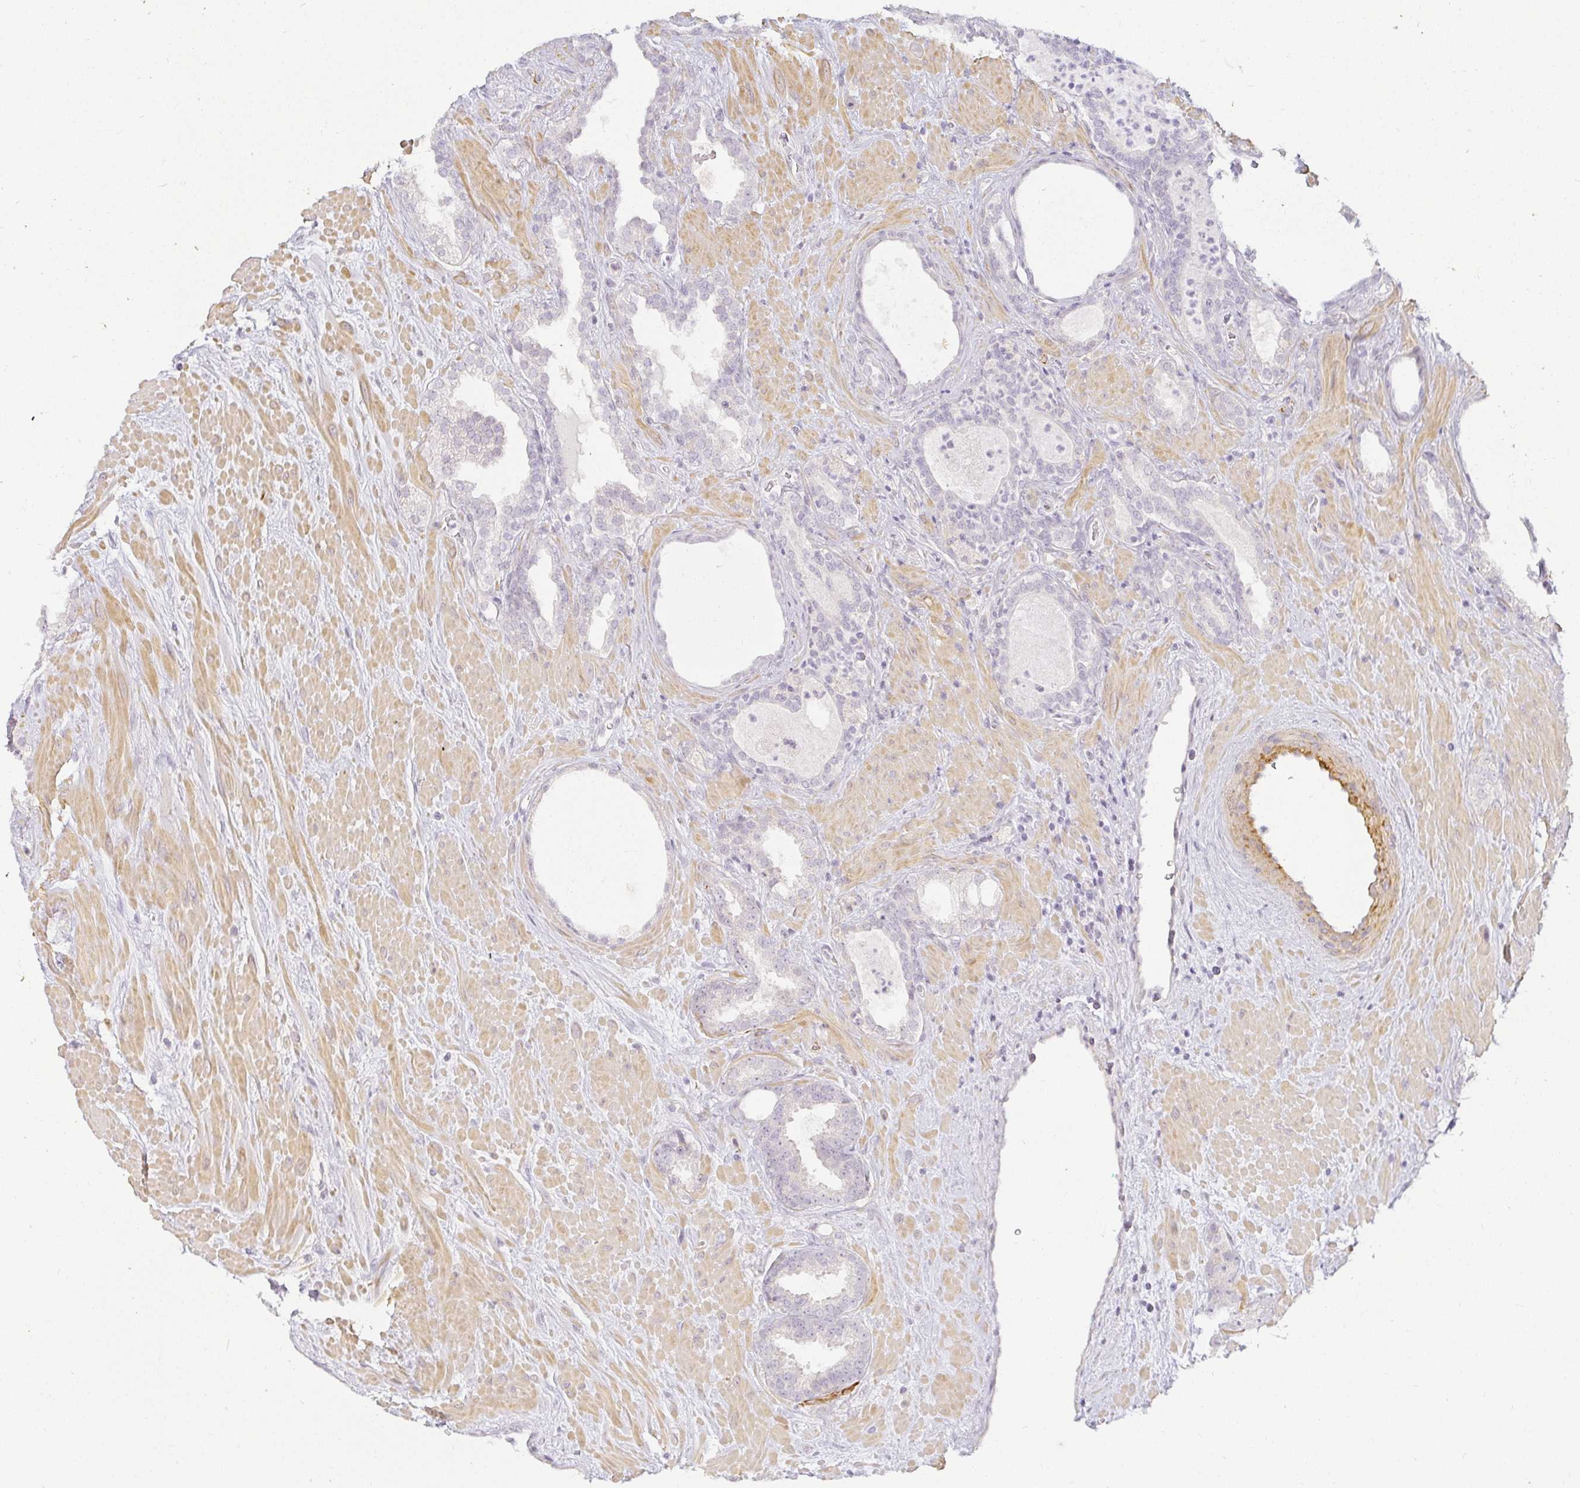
{"staining": {"intensity": "negative", "quantity": "none", "location": "none"}, "tissue": "prostate cancer", "cell_type": "Tumor cells", "image_type": "cancer", "snomed": [{"axis": "morphology", "description": "Adenocarcinoma, Low grade"}, {"axis": "topography", "description": "Prostate"}], "caption": "IHC photomicrograph of neoplastic tissue: prostate cancer stained with DAB (3,3'-diaminobenzidine) demonstrates no significant protein expression in tumor cells. (Brightfield microscopy of DAB (3,3'-diaminobenzidine) IHC at high magnification).", "gene": "ACAN", "patient": {"sex": "male", "age": 62}}